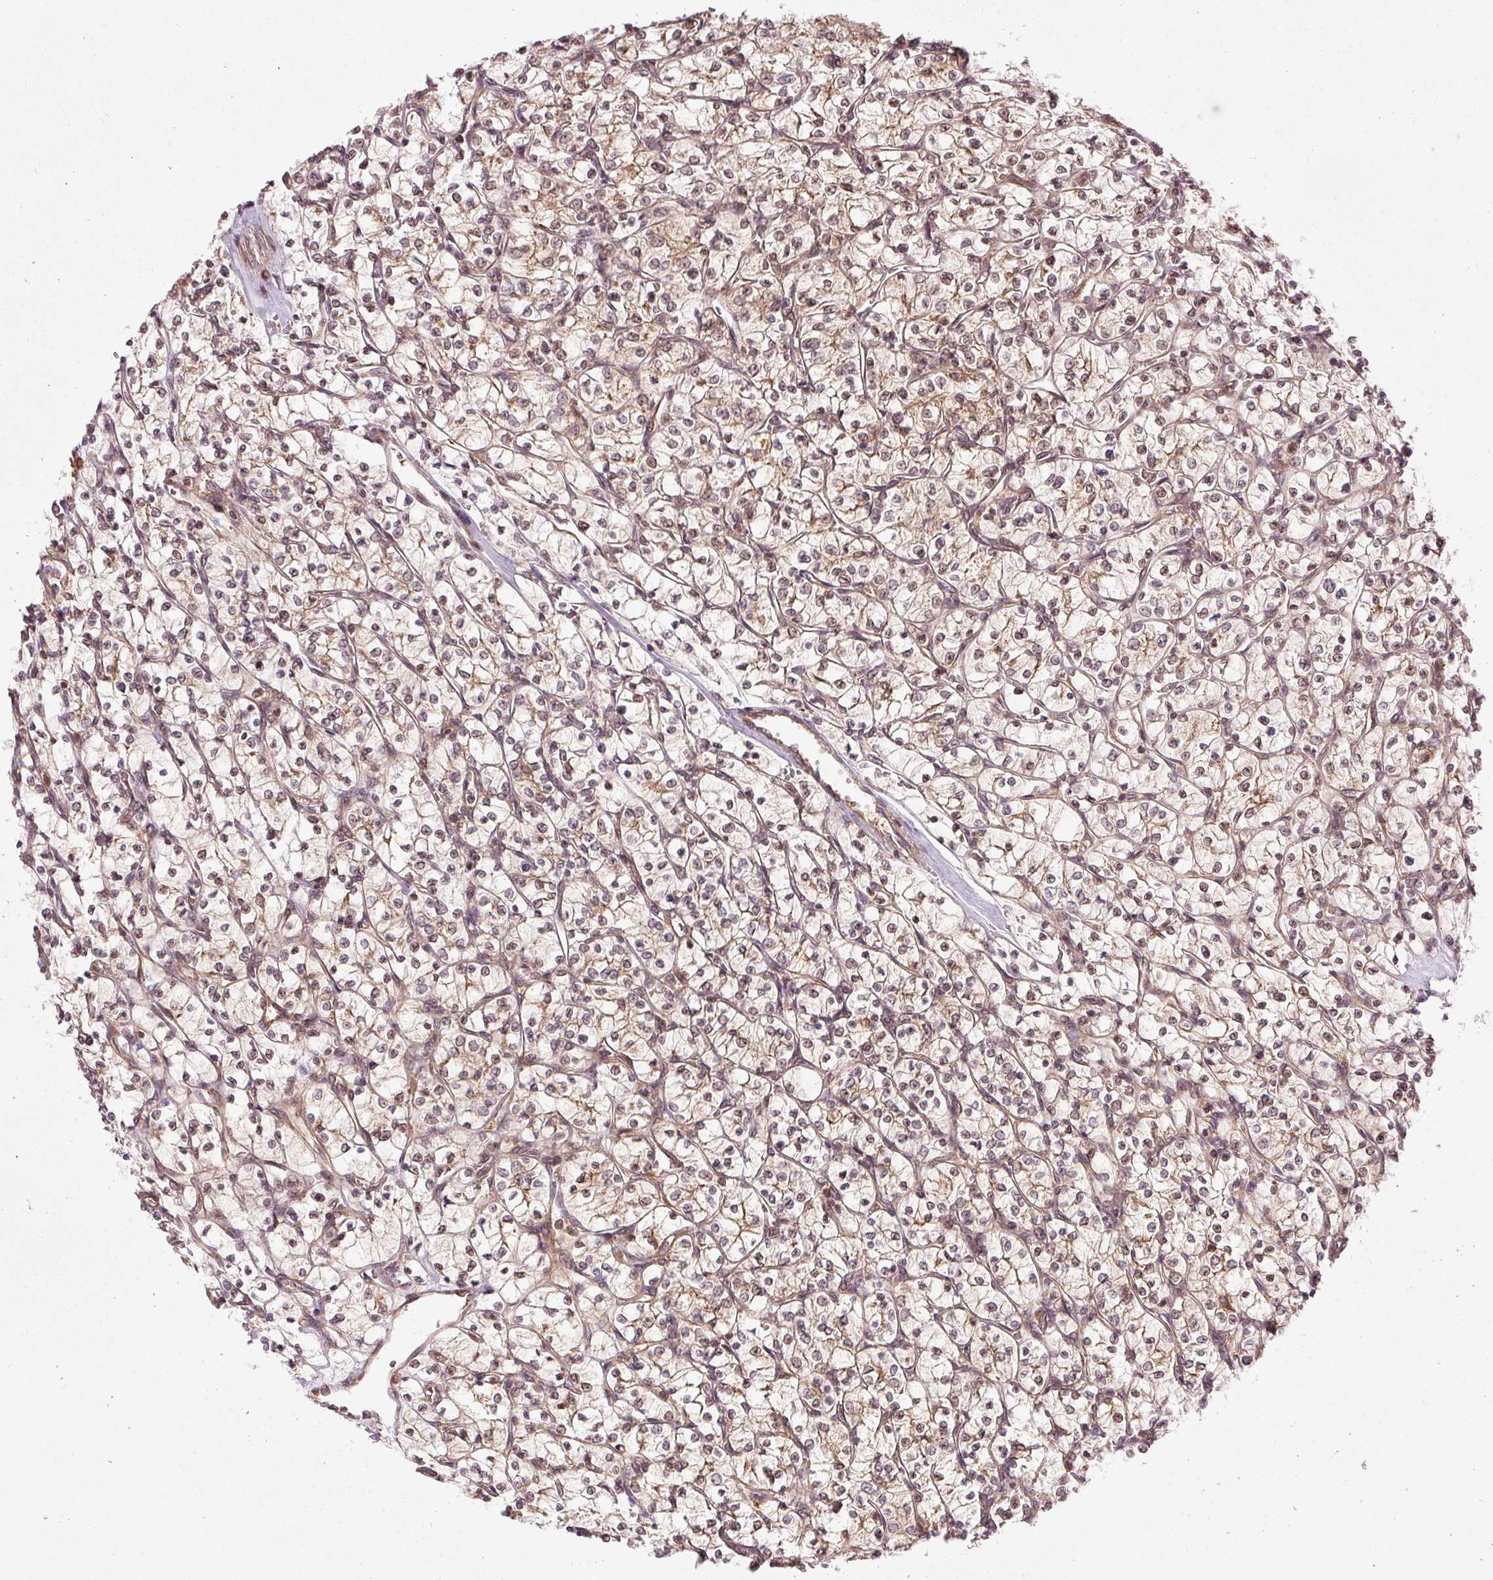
{"staining": {"intensity": "weak", "quantity": ">75%", "location": "nuclear"}, "tissue": "renal cancer", "cell_type": "Tumor cells", "image_type": "cancer", "snomed": [{"axis": "morphology", "description": "Adenocarcinoma, NOS"}, {"axis": "topography", "description": "Kidney"}], "caption": "Immunohistochemistry staining of adenocarcinoma (renal), which demonstrates low levels of weak nuclear positivity in approximately >75% of tumor cells indicating weak nuclear protein staining. The staining was performed using DAB (brown) for protein detection and nuclei were counterstained in hematoxylin (blue).", "gene": "PDAP1", "patient": {"sex": "female", "age": 64}}